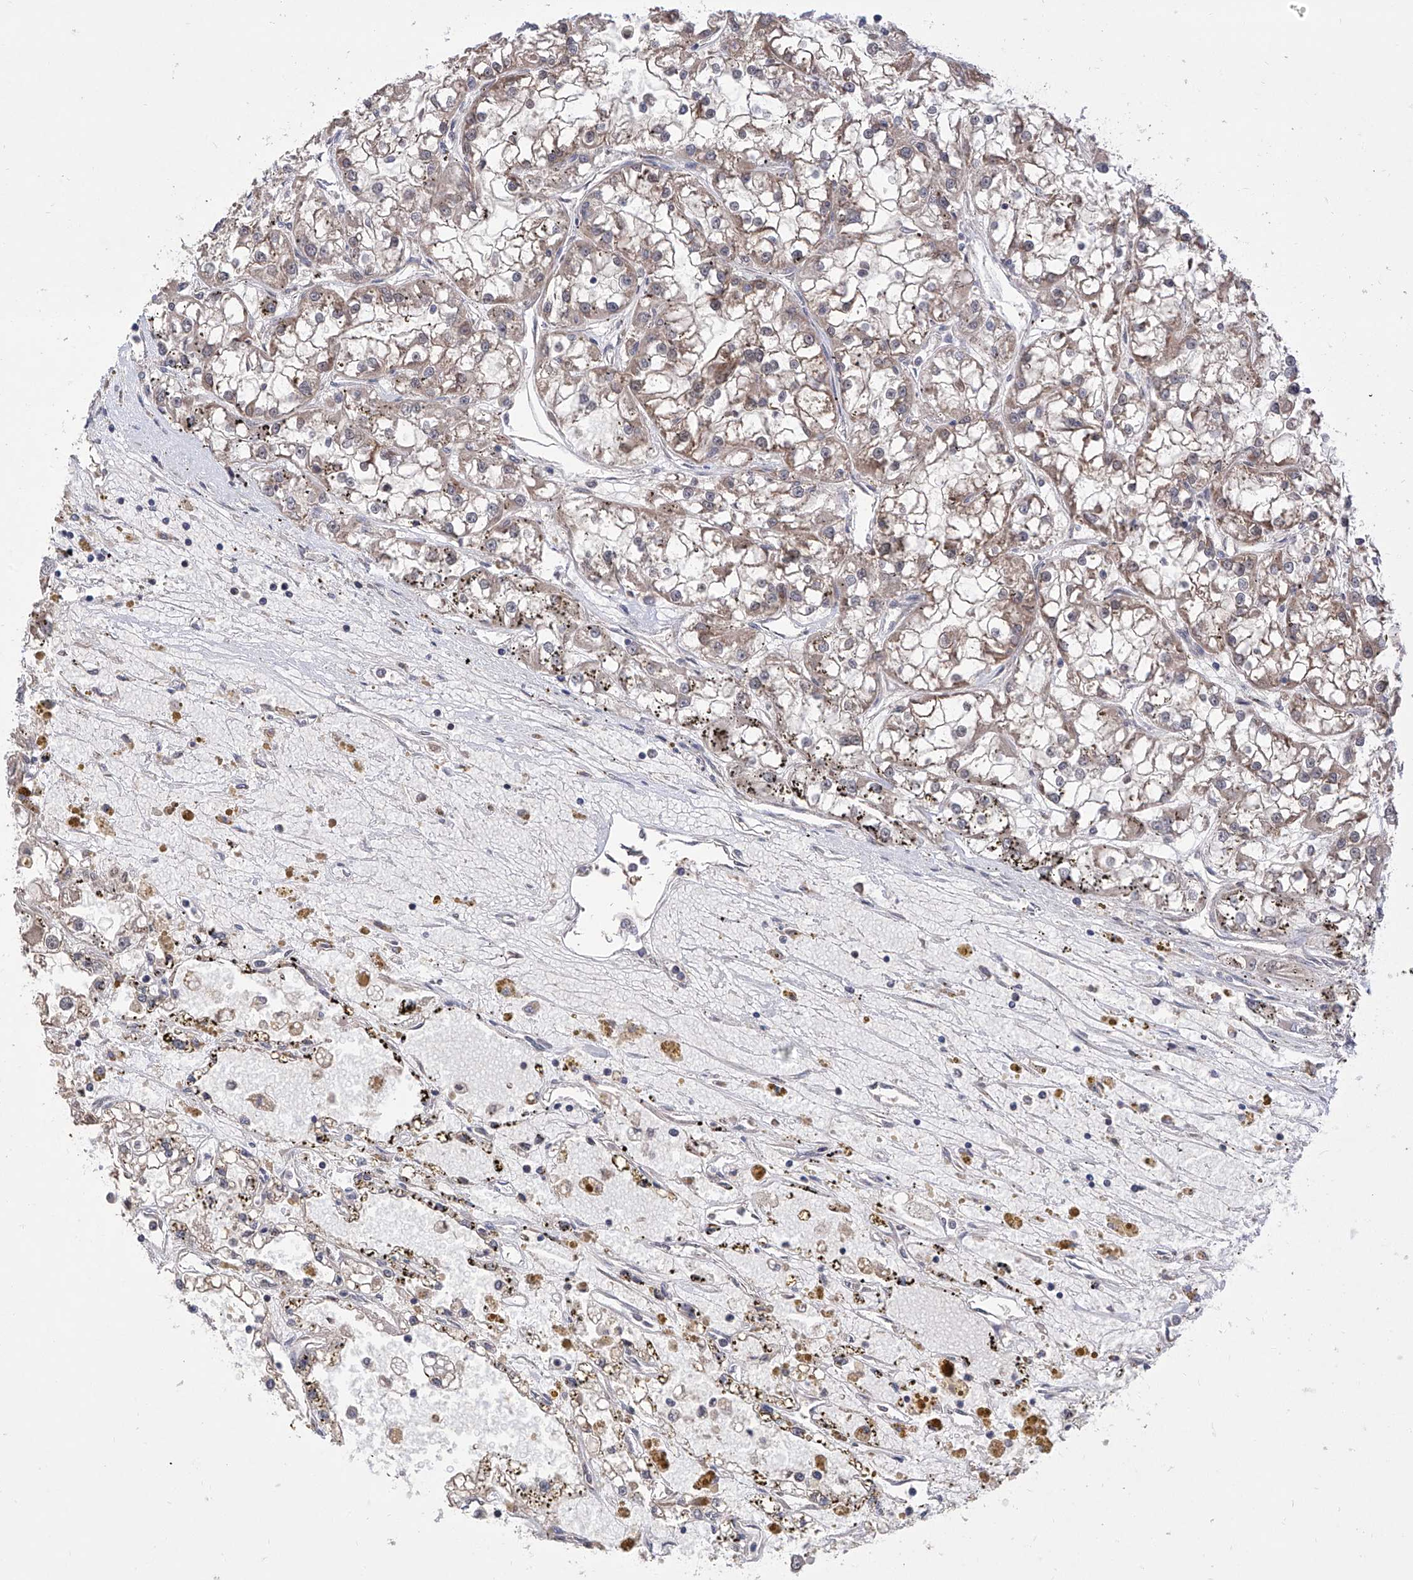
{"staining": {"intensity": "weak", "quantity": ">75%", "location": "cytoplasmic/membranous"}, "tissue": "renal cancer", "cell_type": "Tumor cells", "image_type": "cancer", "snomed": [{"axis": "morphology", "description": "Adenocarcinoma, NOS"}, {"axis": "topography", "description": "Kidney"}], "caption": "Immunohistochemical staining of adenocarcinoma (renal) displays low levels of weak cytoplasmic/membranous protein positivity in about >75% of tumor cells. (DAB (3,3'-diaminobenzidine) IHC with brightfield microscopy, high magnification).", "gene": "USP45", "patient": {"sex": "female", "age": 52}}